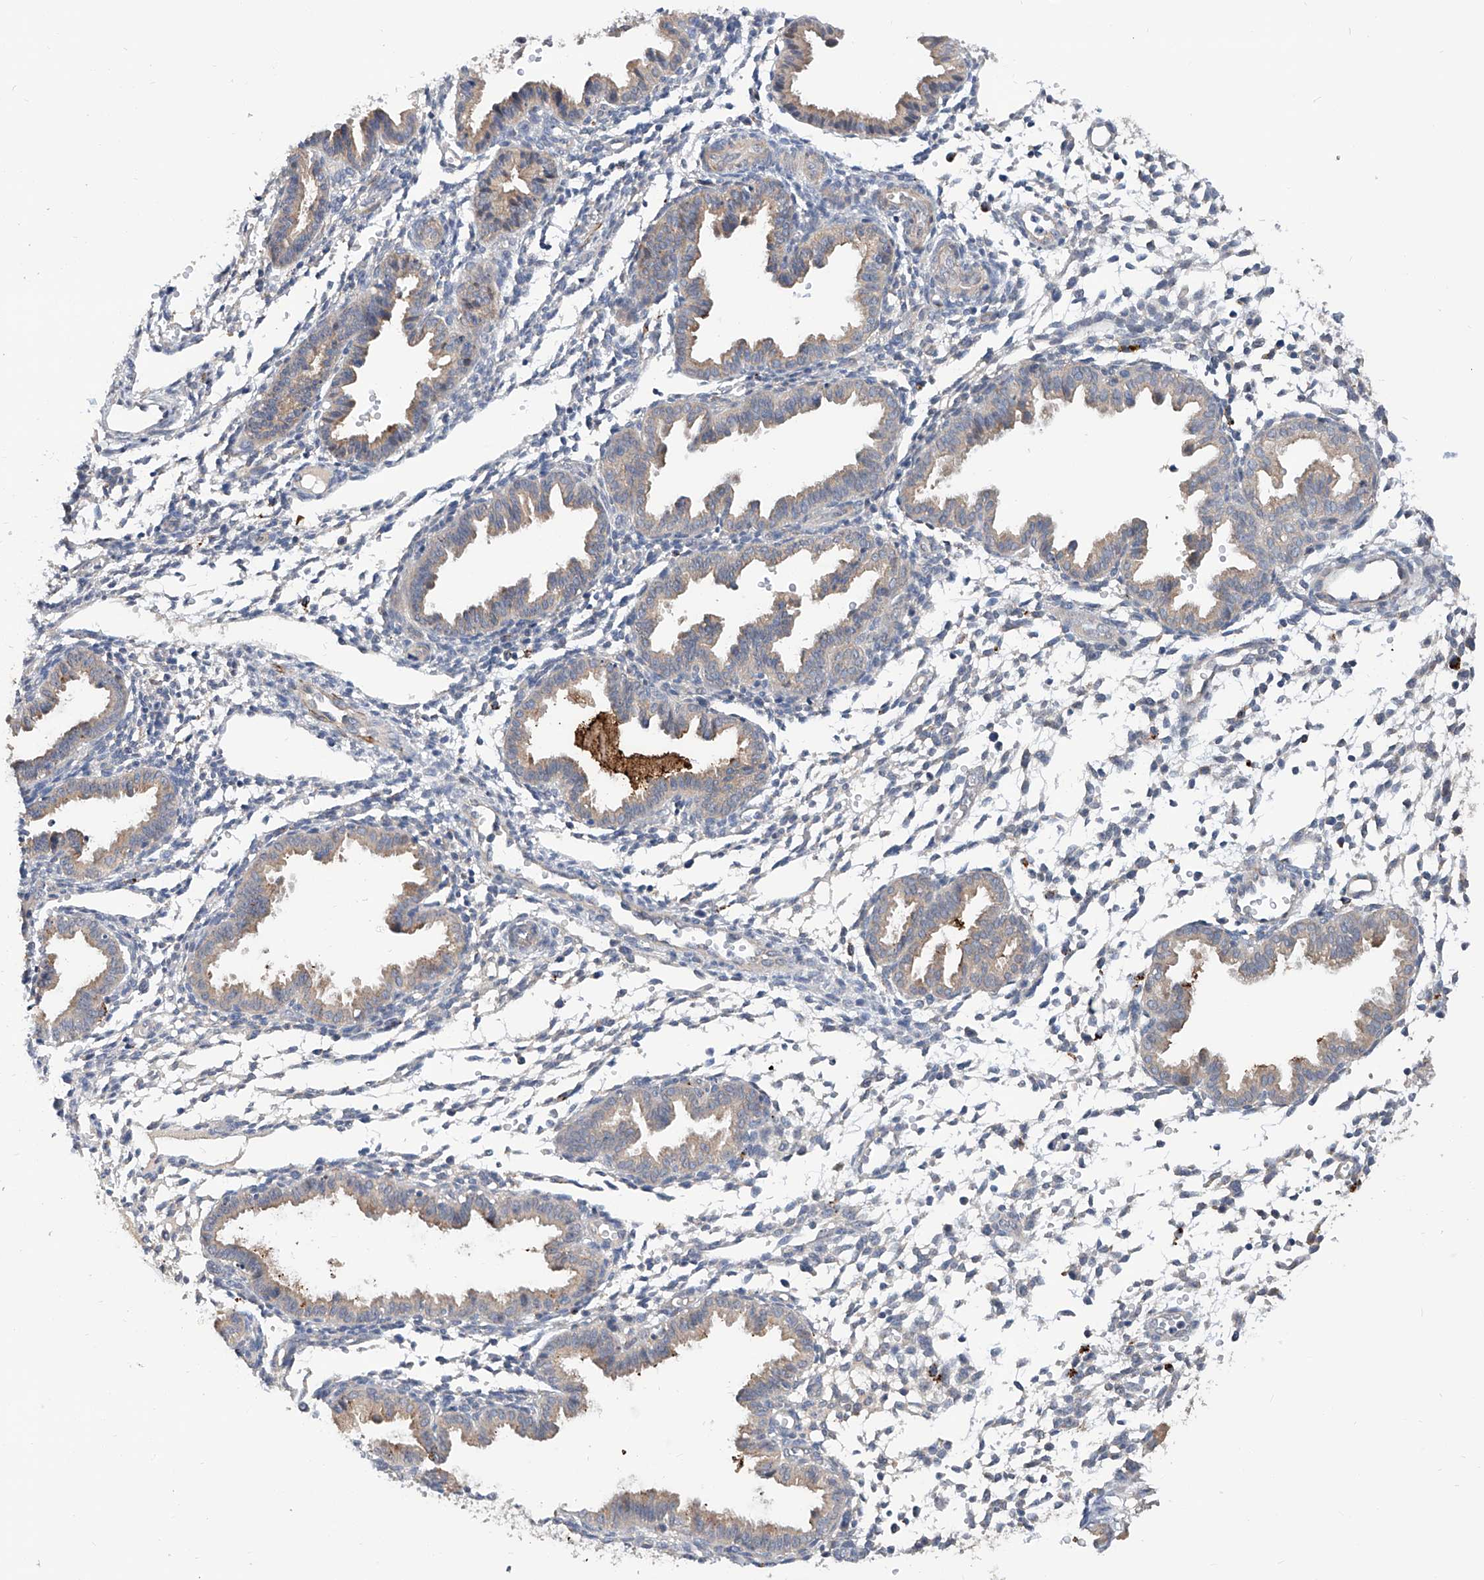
{"staining": {"intensity": "negative", "quantity": "none", "location": "none"}, "tissue": "endometrium", "cell_type": "Cells in endometrial stroma", "image_type": "normal", "snomed": [{"axis": "morphology", "description": "Normal tissue, NOS"}, {"axis": "topography", "description": "Endometrium"}], "caption": "Immunohistochemical staining of normal endometrium demonstrates no significant staining in cells in endometrial stroma. (DAB (3,3'-diaminobenzidine) IHC visualized using brightfield microscopy, high magnification).", "gene": "MAGEE2", "patient": {"sex": "female", "age": 33}}